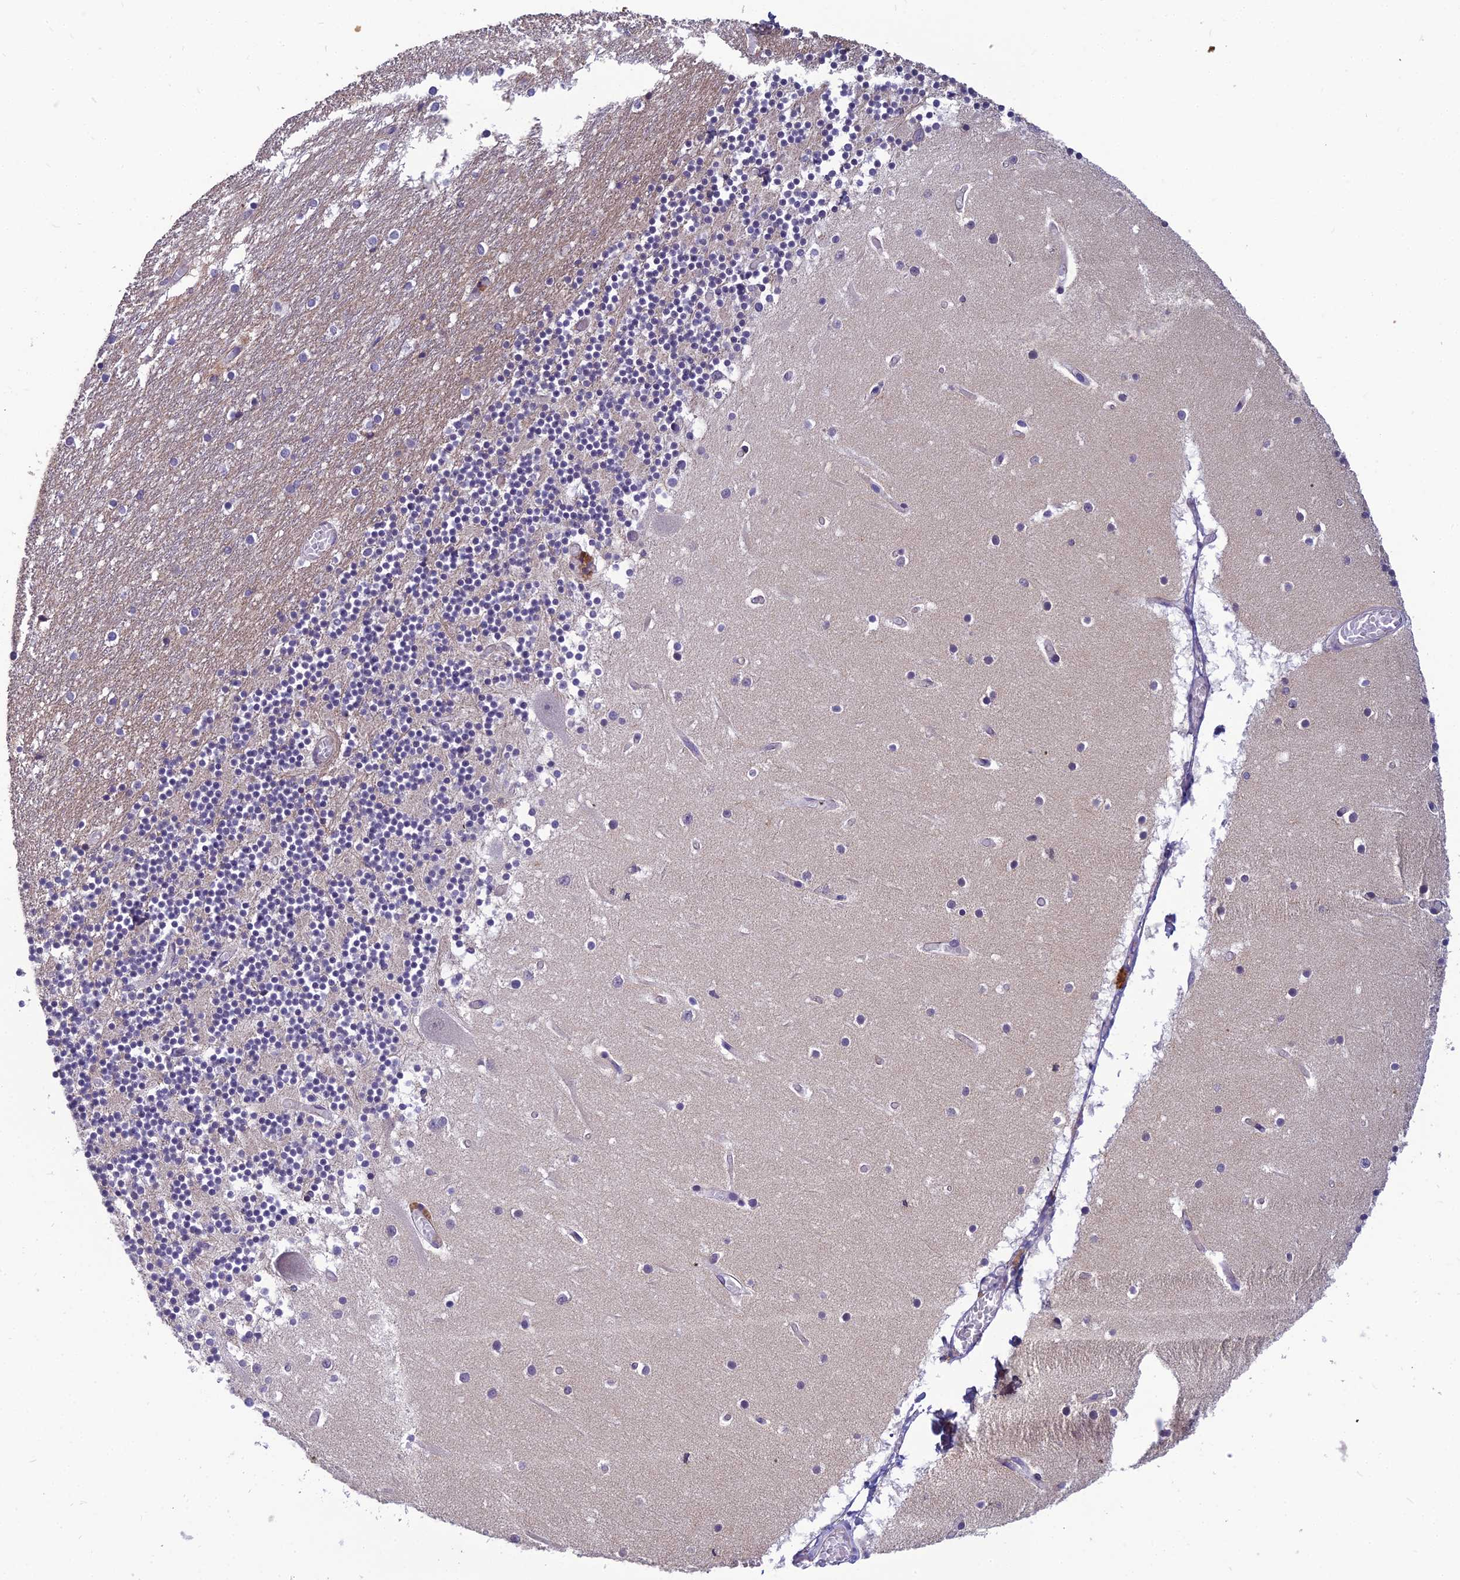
{"staining": {"intensity": "negative", "quantity": "none", "location": "none"}, "tissue": "cerebellum", "cell_type": "Cells in granular layer", "image_type": "normal", "snomed": [{"axis": "morphology", "description": "Normal tissue, NOS"}, {"axis": "topography", "description": "Cerebellum"}], "caption": "High magnification brightfield microscopy of unremarkable cerebellum stained with DAB (brown) and counterstained with hematoxylin (blue): cells in granular layer show no significant positivity.", "gene": "TSPAN15", "patient": {"sex": "female", "age": 28}}